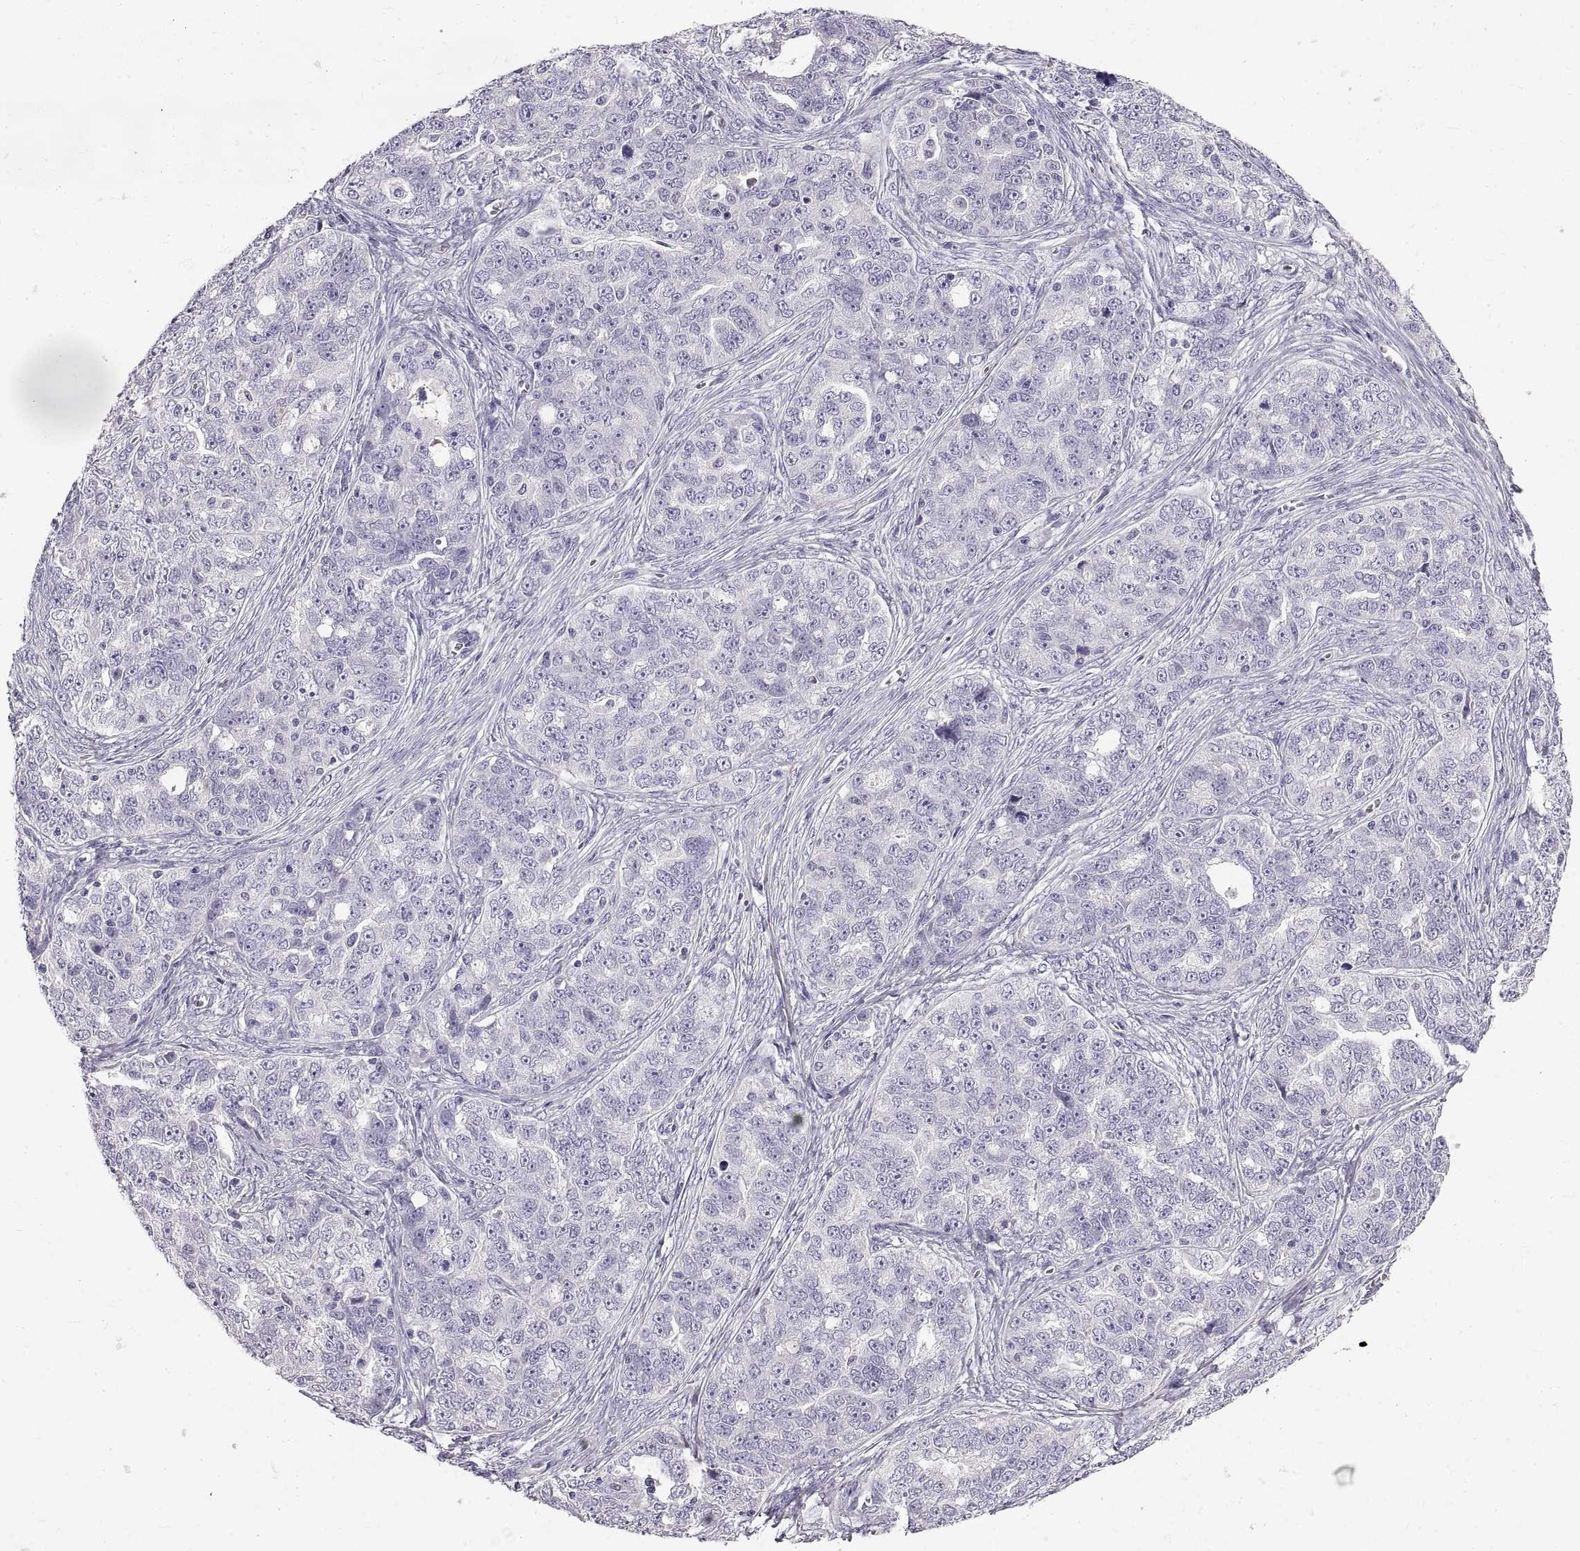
{"staining": {"intensity": "negative", "quantity": "none", "location": "none"}, "tissue": "ovarian cancer", "cell_type": "Tumor cells", "image_type": "cancer", "snomed": [{"axis": "morphology", "description": "Cystadenocarcinoma, serous, NOS"}, {"axis": "topography", "description": "Ovary"}], "caption": "A high-resolution micrograph shows immunohistochemistry staining of ovarian serous cystadenocarcinoma, which demonstrates no significant staining in tumor cells. (Brightfield microscopy of DAB (3,3'-diaminobenzidine) IHC at high magnification).", "gene": "ADAM32", "patient": {"sex": "female", "age": 51}}